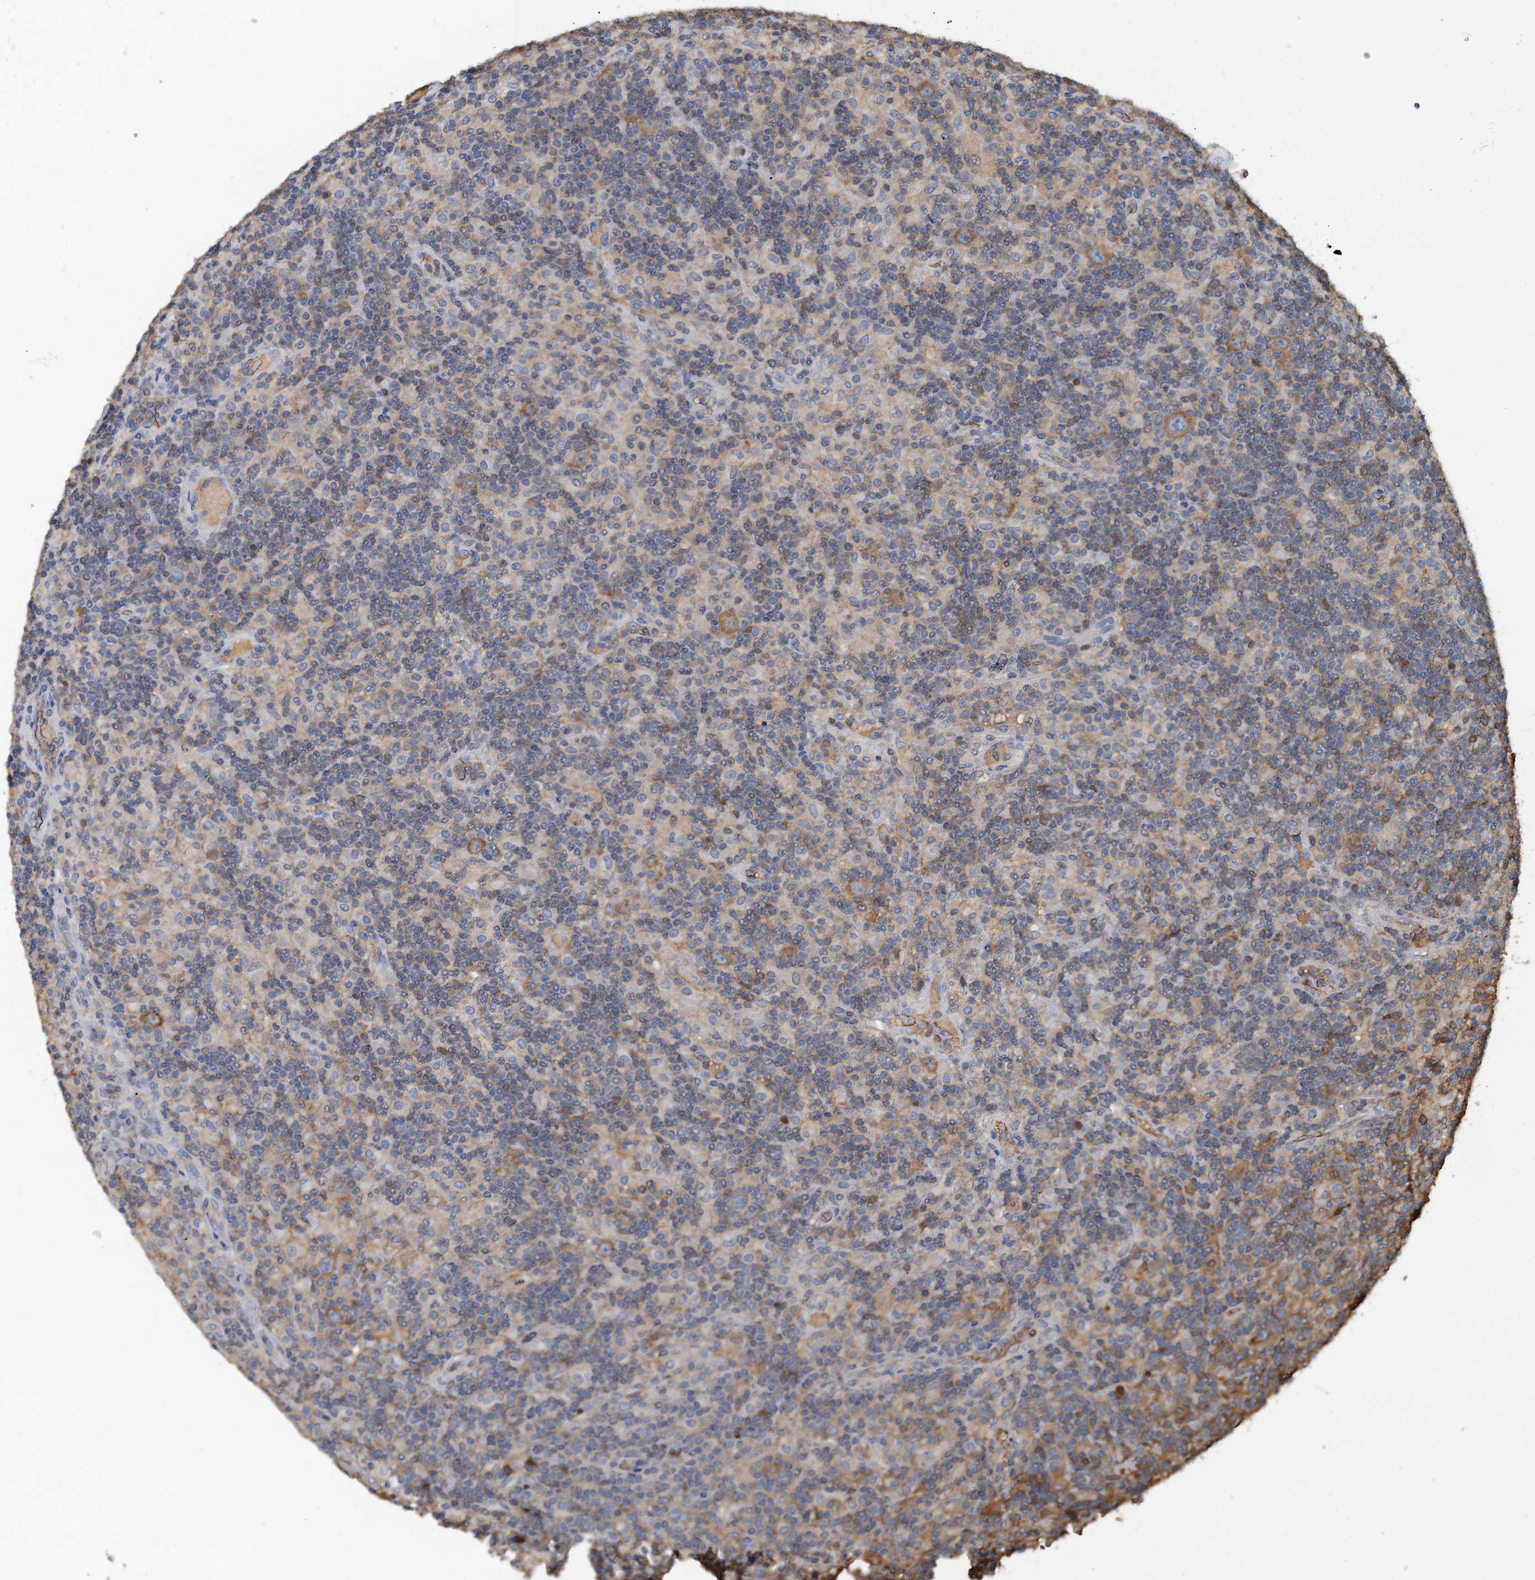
{"staining": {"intensity": "moderate", "quantity": ">75%", "location": "cytoplasmic/membranous"}, "tissue": "lymphoma", "cell_type": "Tumor cells", "image_type": "cancer", "snomed": [{"axis": "morphology", "description": "Hodgkin's disease, NOS"}, {"axis": "topography", "description": "Lymph node"}], "caption": "DAB immunohistochemical staining of lymphoma reveals moderate cytoplasmic/membranous protein expression in approximately >75% of tumor cells. Nuclei are stained in blue.", "gene": "LSM14B", "patient": {"sex": "male", "age": 70}}